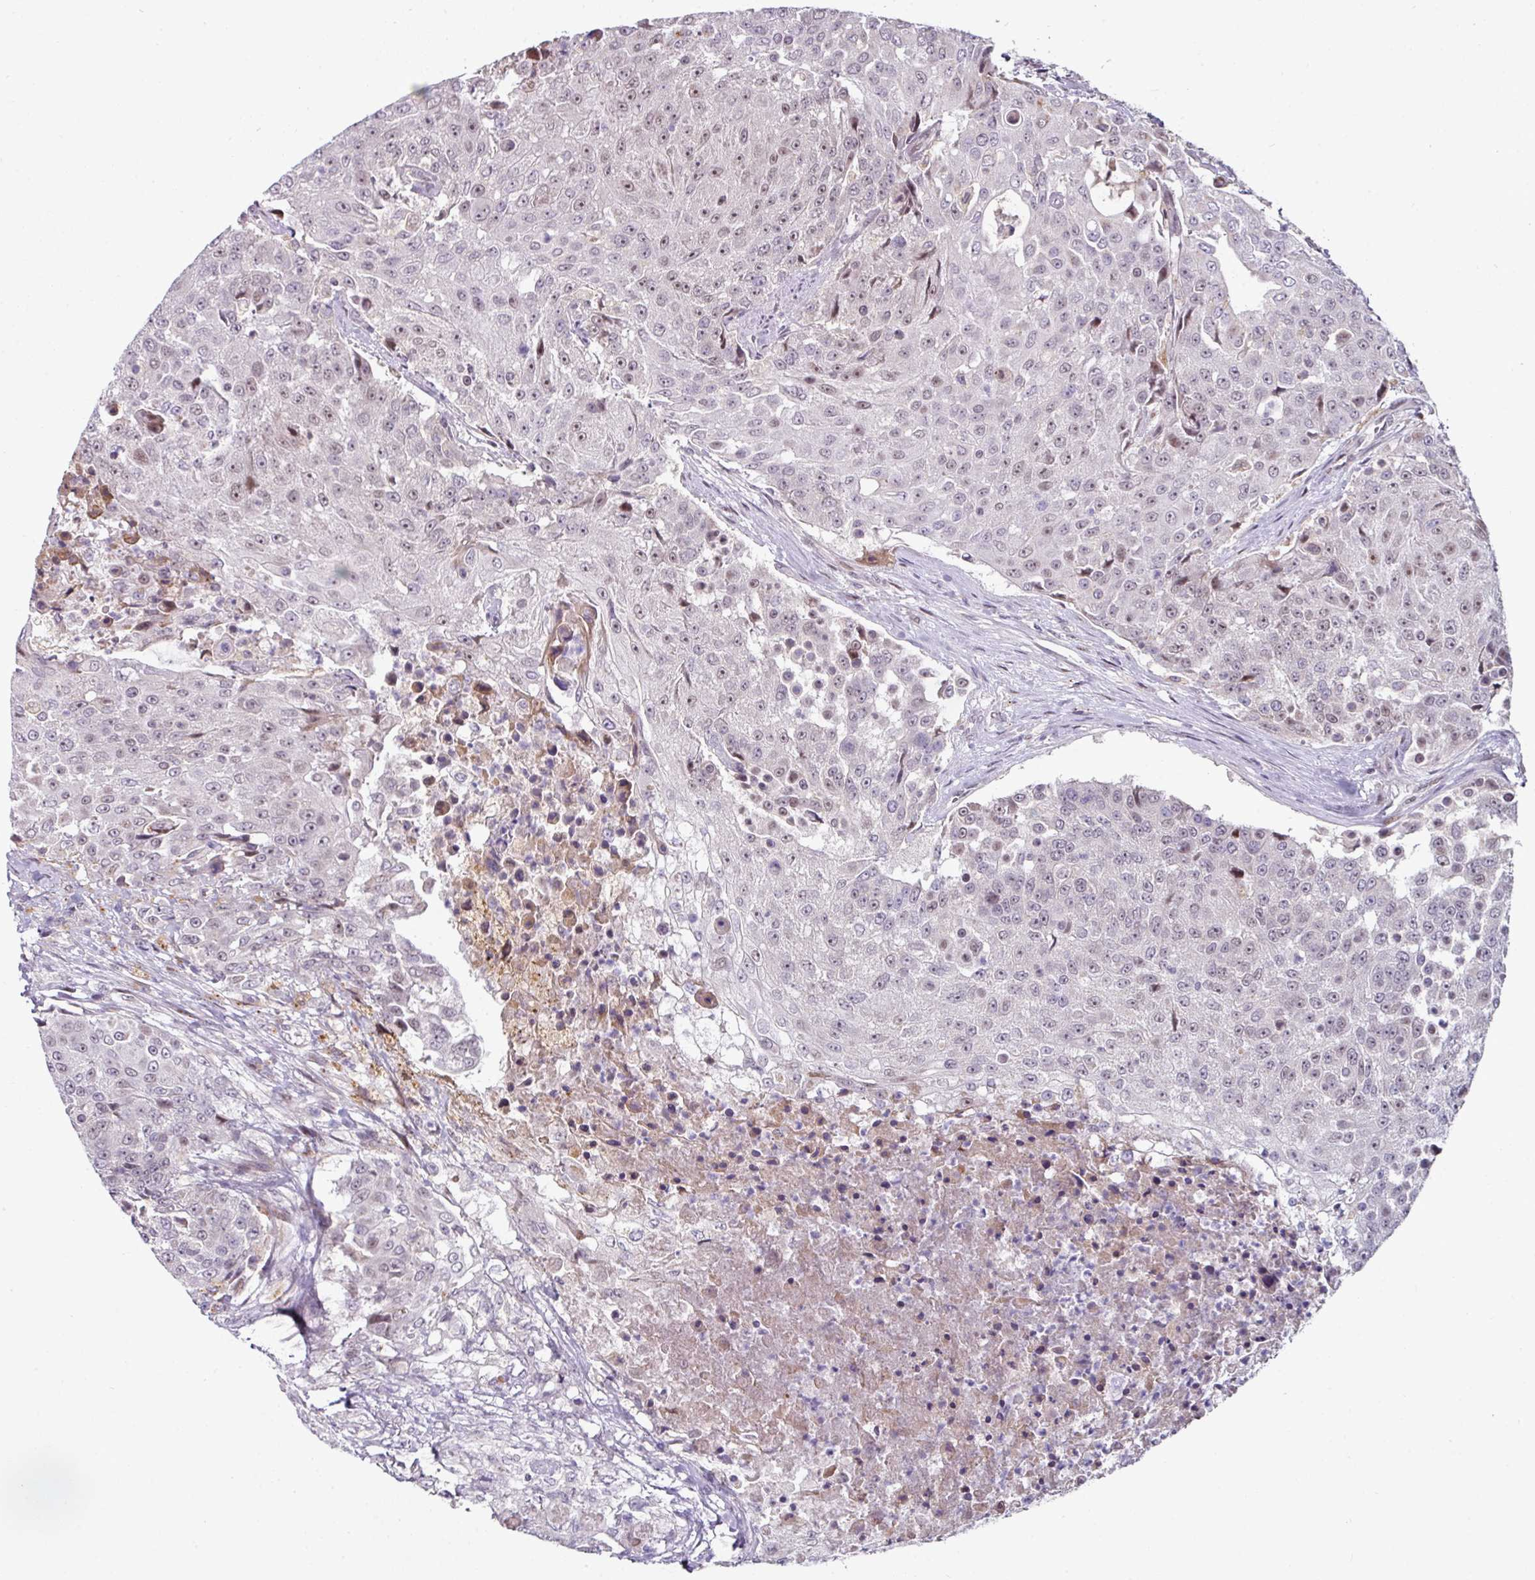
{"staining": {"intensity": "weak", "quantity": "25%-75%", "location": "nuclear"}, "tissue": "urothelial cancer", "cell_type": "Tumor cells", "image_type": "cancer", "snomed": [{"axis": "morphology", "description": "Urothelial carcinoma, High grade"}, {"axis": "topography", "description": "Urinary bladder"}], "caption": "The photomicrograph displays staining of high-grade urothelial carcinoma, revealing weak nuclear protein expression (brown color) within tumor cells.", "gene": "SWSAP1", "patient": {"sex": "female", "age": 63}}